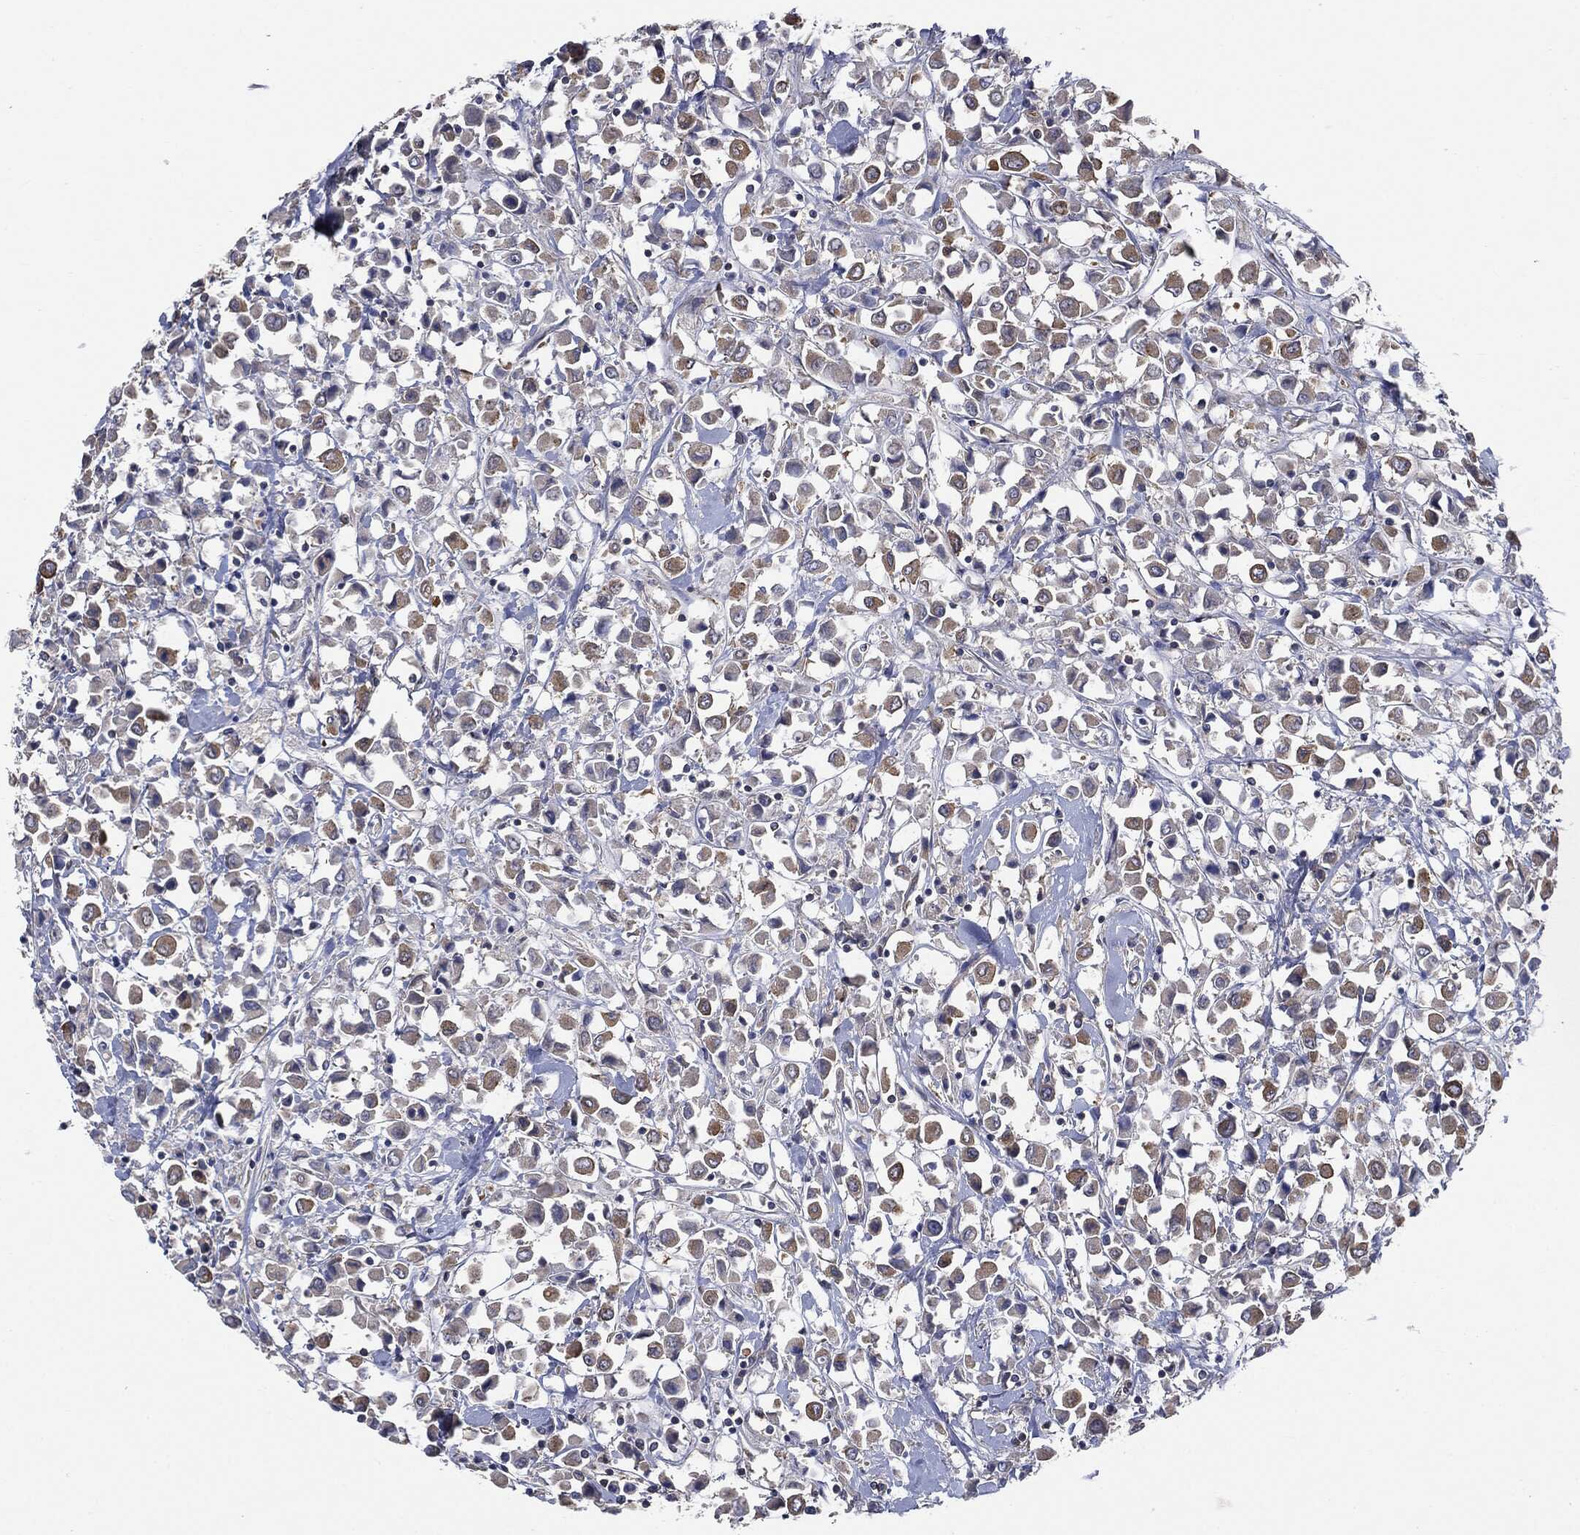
{"staining": {"intensity": "moderate", "quantity": ">75%", "location": "cytoplasmic/membranous"}, "tissue": "breast cancer", "cell_type": "Tumor cells", "image_type": "cancer", "snomed": [{"axis": "morphology", "description": "Duct carcinoma"}, {"axis": "topography", "description": "Breast"}], "caption": "A medium amount of moderate cytoplasmic/membranous expression is seen in about >75% of tumor cells in invasive ductal carcinoma (breast) tissue.", "gene": "EPS15L1", "patient": {"sex": "female", "age": 61}}